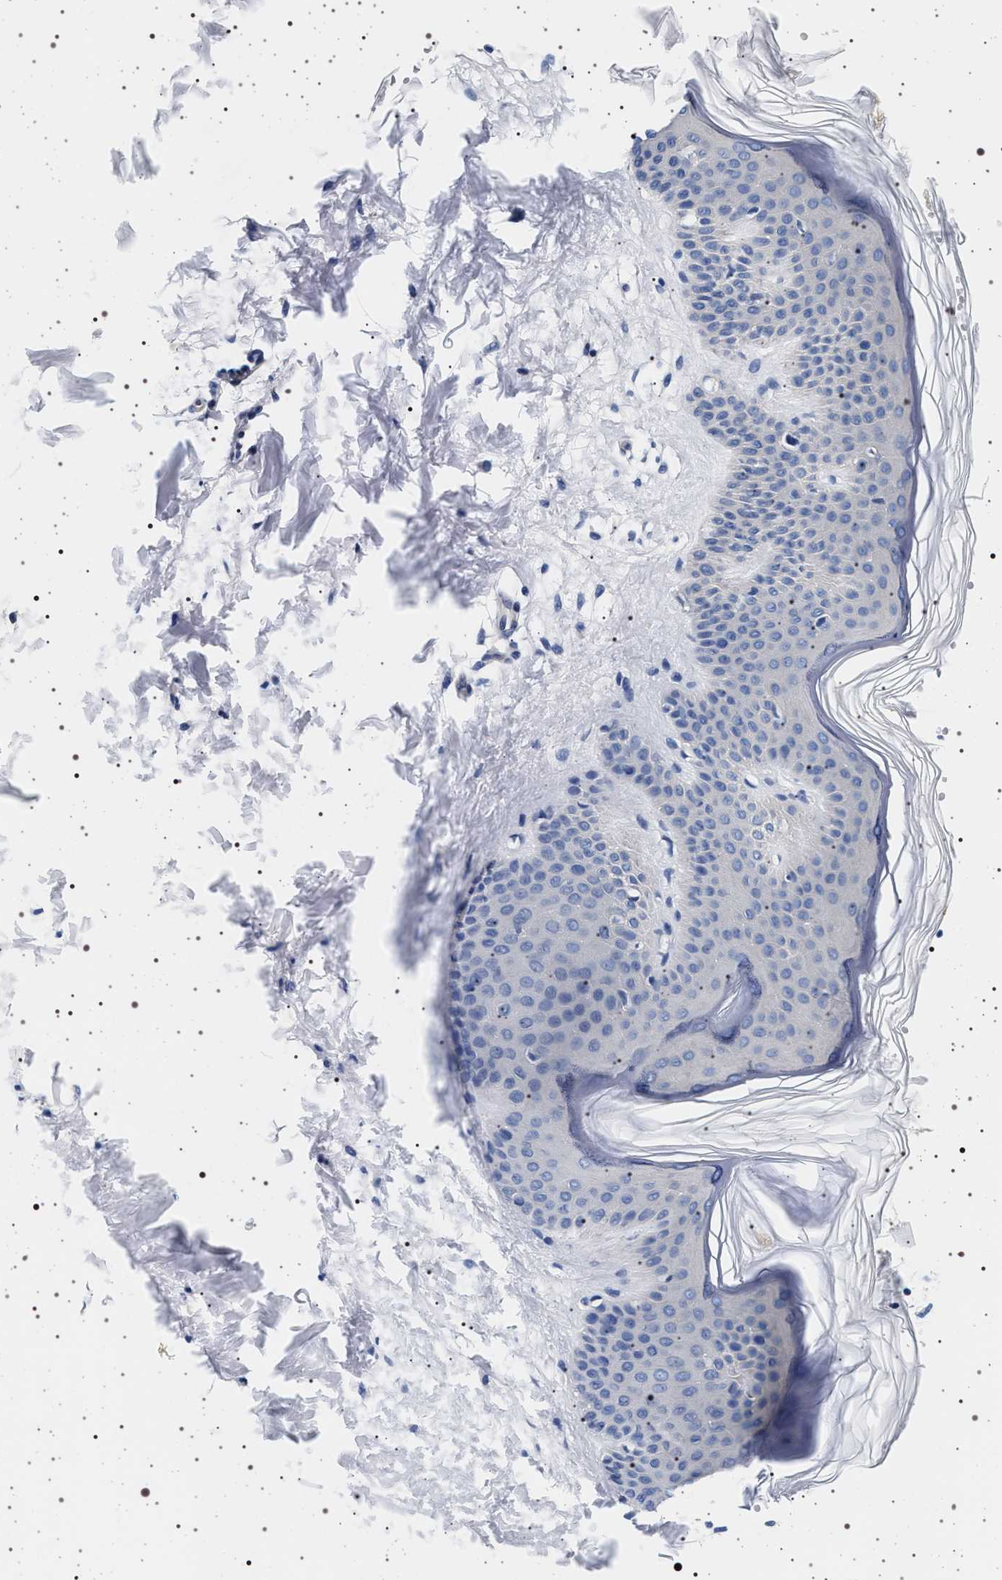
{"staining": {"intensity": "negative", "quantity": "none", "location": "none"}, "tissue": "skin", "cell_type": "Fibroblasts", "image_type": "normal", "snomed": [{"axis": "morphology", "description": "Normal tissue, NOS"}, {"axis": "morphology", "description": "Malignant melanoma, Metastatic site"}, {"axis": "topography", "description": "Skin"}], "caption": "Immunohistochemistry micrograph of unremarkable human skin stained for a protein (brown), which demonstrates no positivity in fibroblasts.", "gene": "HSD17B1", "patient": {"sex": "male", "age": 41}}